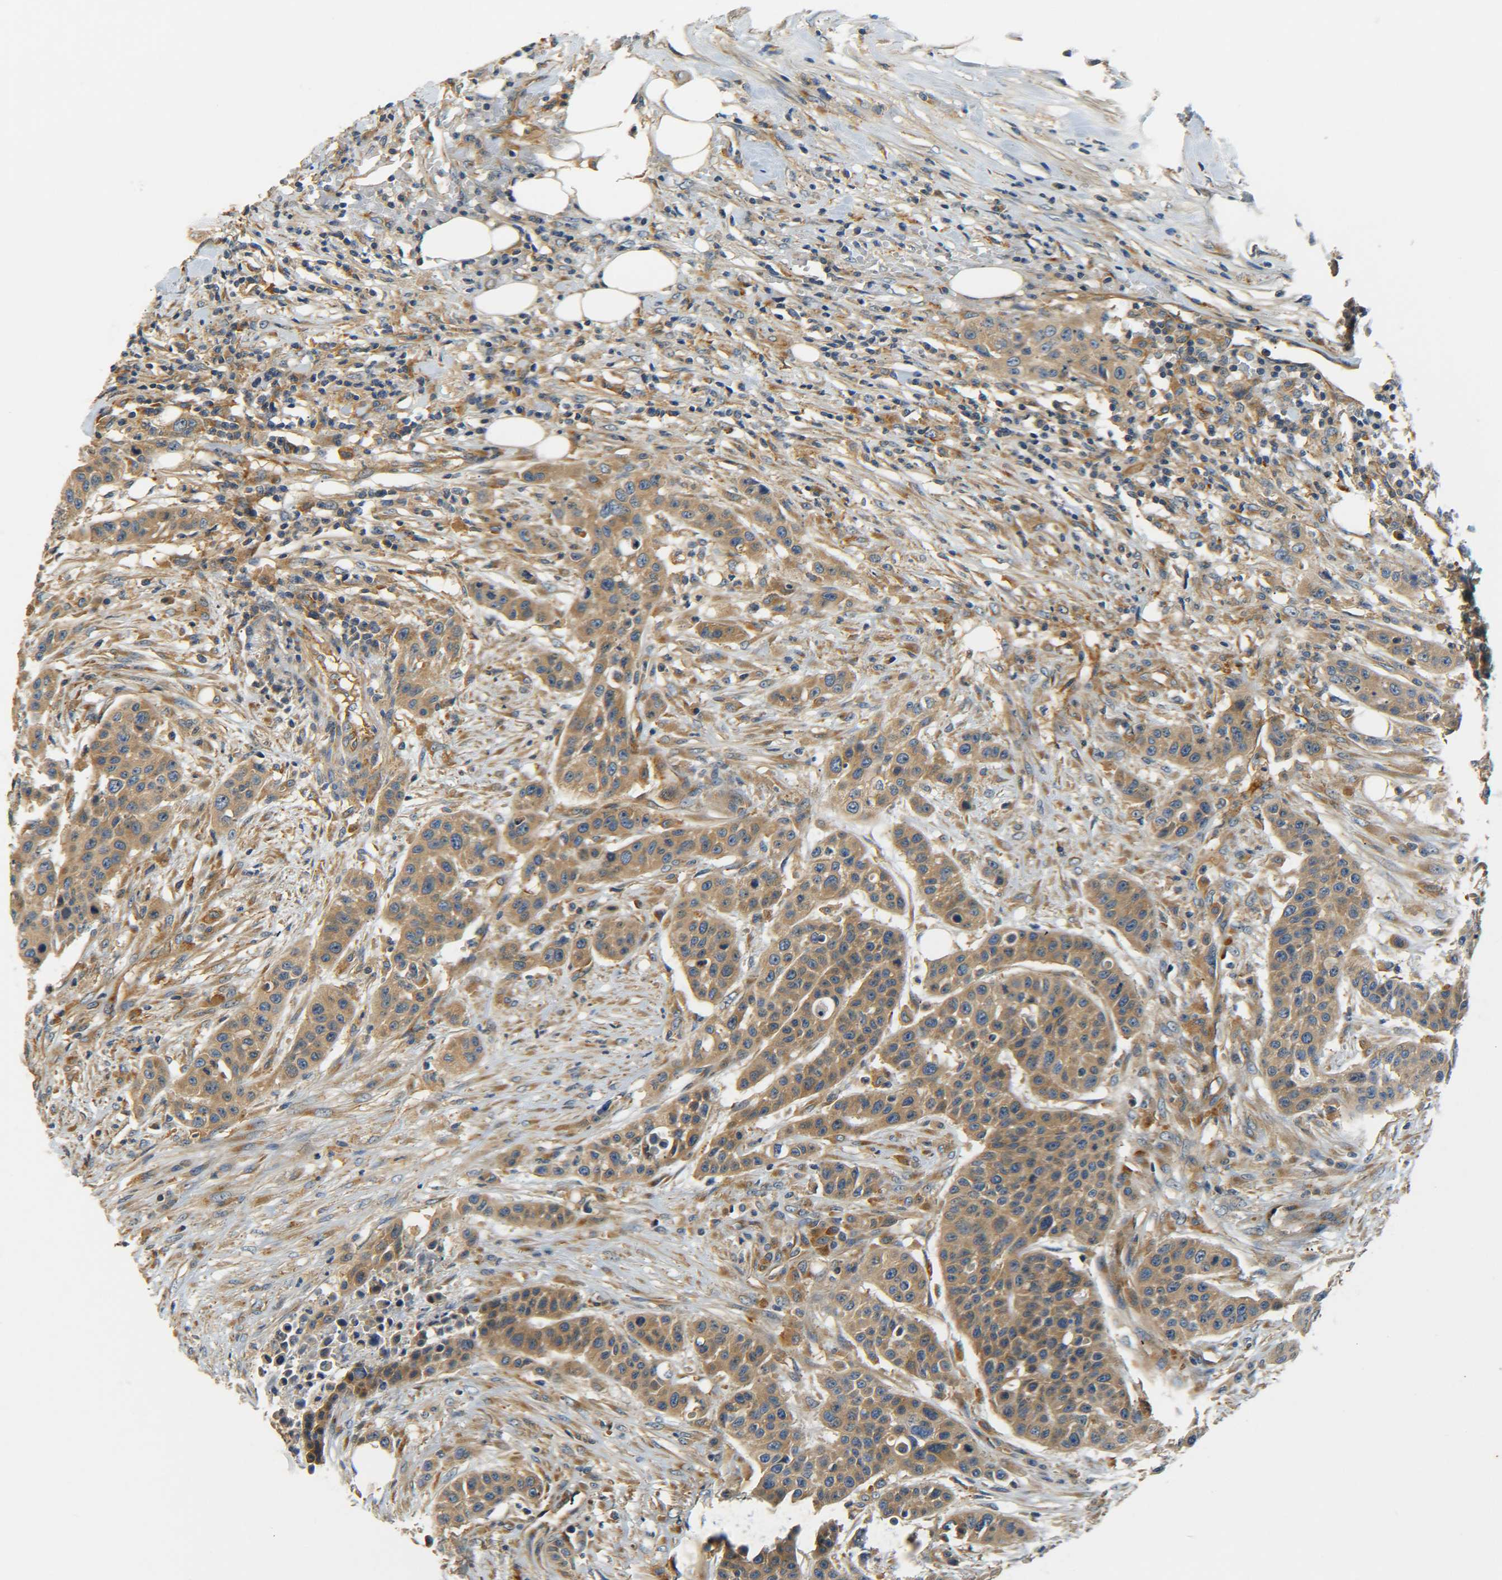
{"staining": {"intensity": "moderate", "quantity": ">75%", "location": "cytoplasmic/membranous"}, "tissue": "urothelial cancer", "cell_type": "Tumor cells", "image_type": "cancer", "snomed": [{"axis": "morphology", "description": "Urothelial carcinoma, High grade"}, {"axis": "topography", "description": "Urinary bladder"}], "caption": "Urothelial carcinoma (high-grade) stained for a protein exhibits moderate cytoplasmic/membranous positivity in tumor cells.", "gene": "LRCH3", "patient": {"sex": "male", "age": 74}}